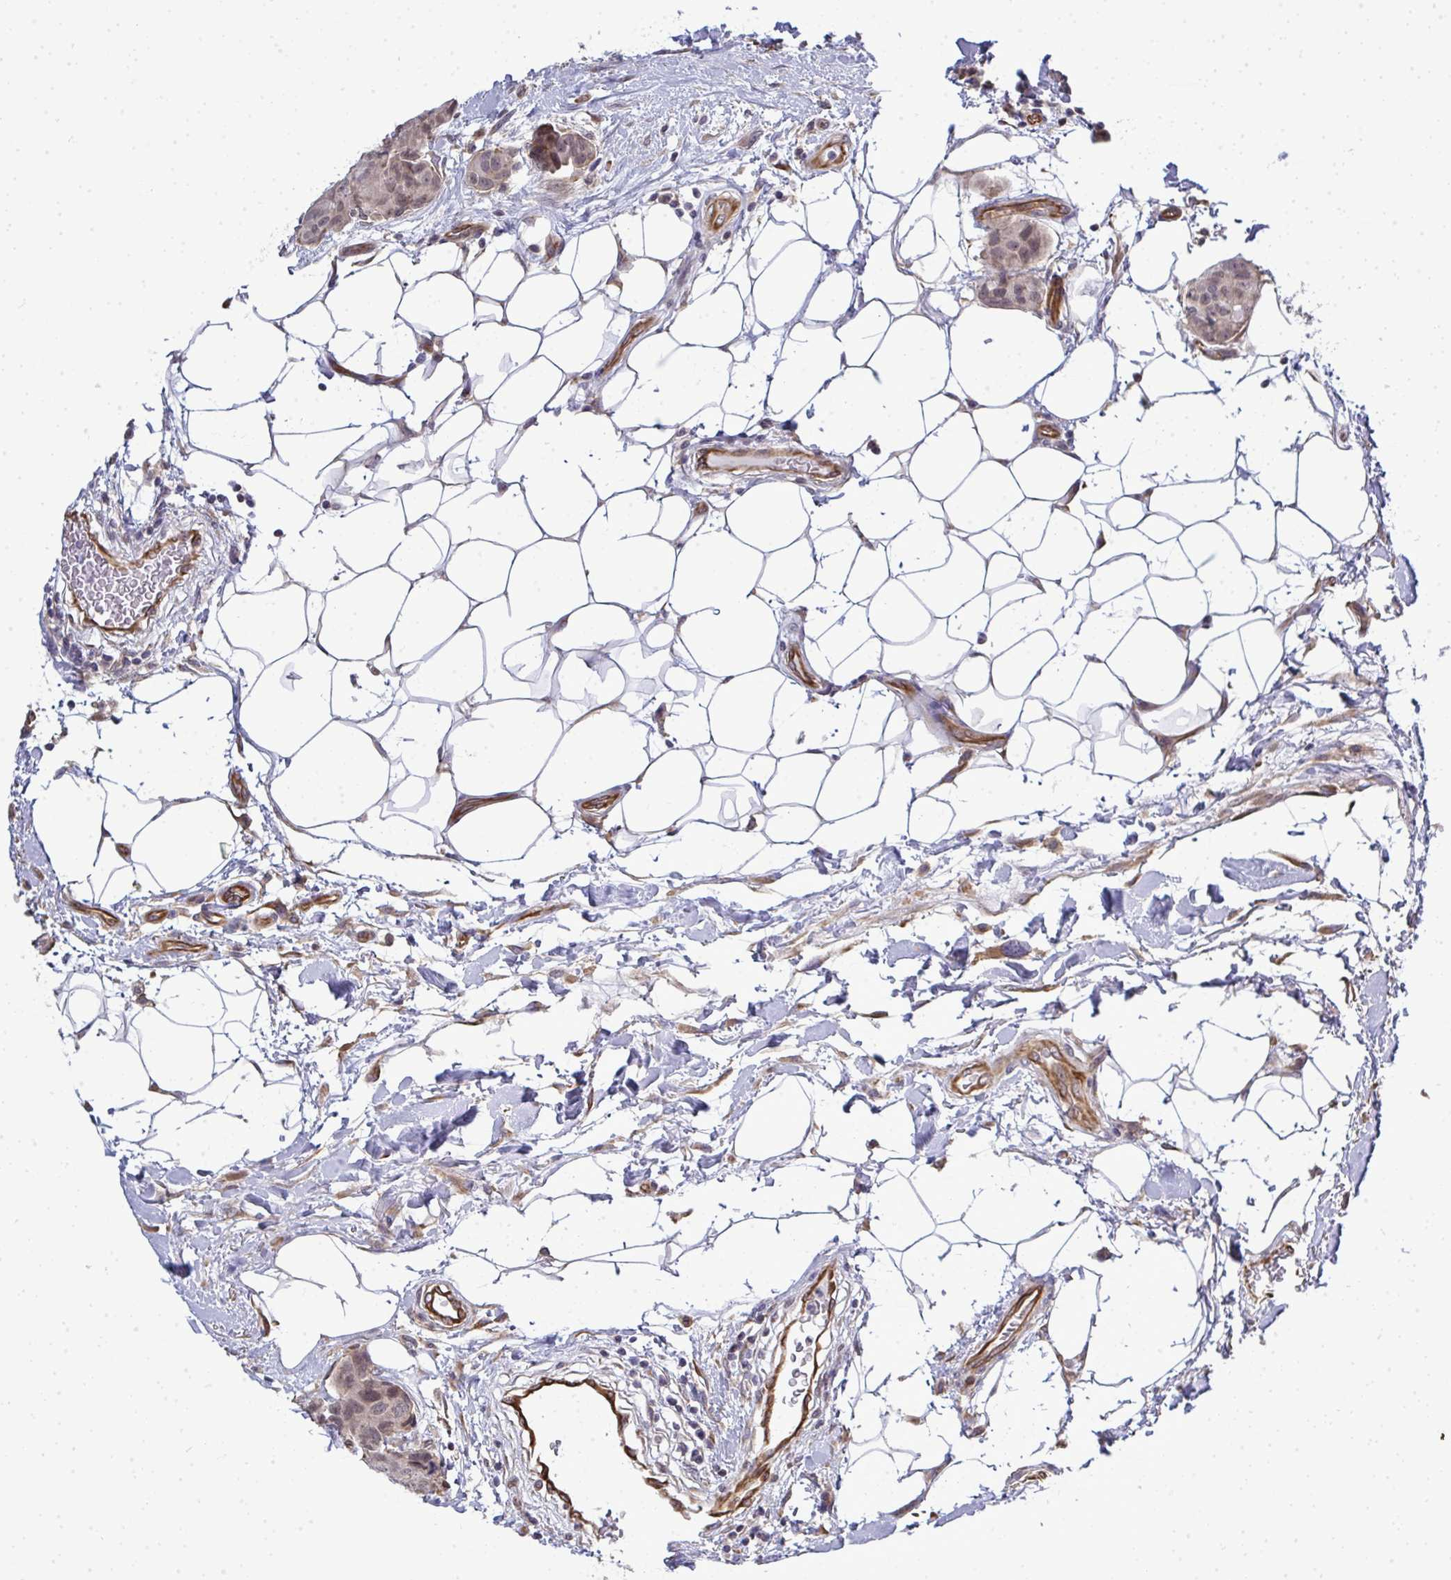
{"staining": {"intensity": "weak", "quantity": ">75%", "location": "cytoplasmic/membranous"}, "tissue": "breast cancer", "cell_type": "Tumor cells", "image_type": "cancer", "snomed": [{"axis": "morphology", "description": "Duct carcinoma"}, {"axis": "topography", "description": "Breast"}, {"axis": "topography", "description": "Lymph node"}], "caption": "IHC of human breast cancer demonstrates low levels of weak cytoplasmic/membranous expression in approximately >75% of tumor cells.", "gene": "FUT10", "patient": {"sex": "female", "age": 80}}